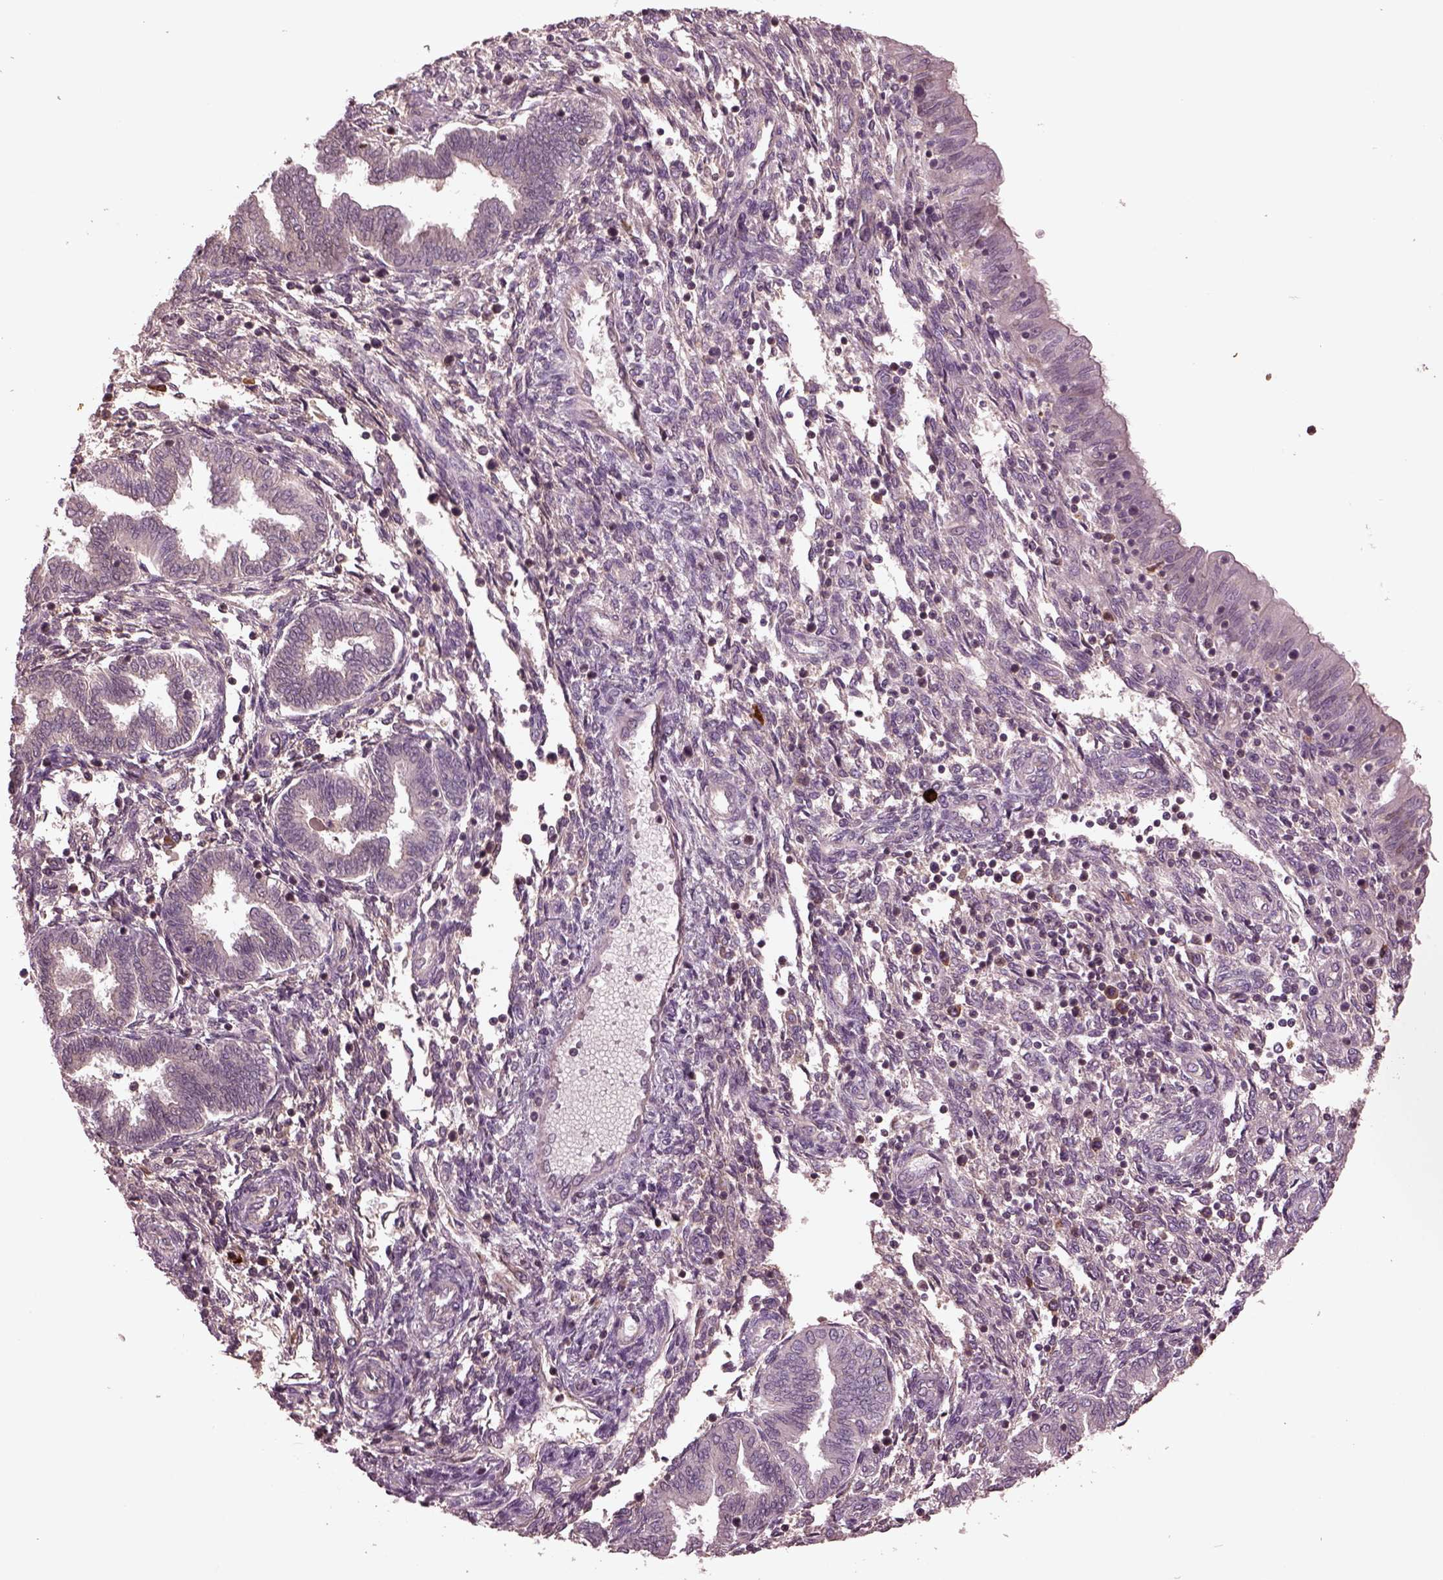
{"staining": {"intensity": "negative", "quantity": "none", "location": "none"}, "tissue": "endometrium", "cell_type": "Cells in endometrial stroma", "image_type": "normal", "snomed": [{"axis": "morphology", "description": "Normal tissue, NOS"}, {"axis": "topography", "description": "Endometrium"}], "caption": "Cells in endometrial stroma are negative for brown protein staining in benign endometrium.", "gene": "PTX4", "patient": {"sex": "female", "age": 42}}